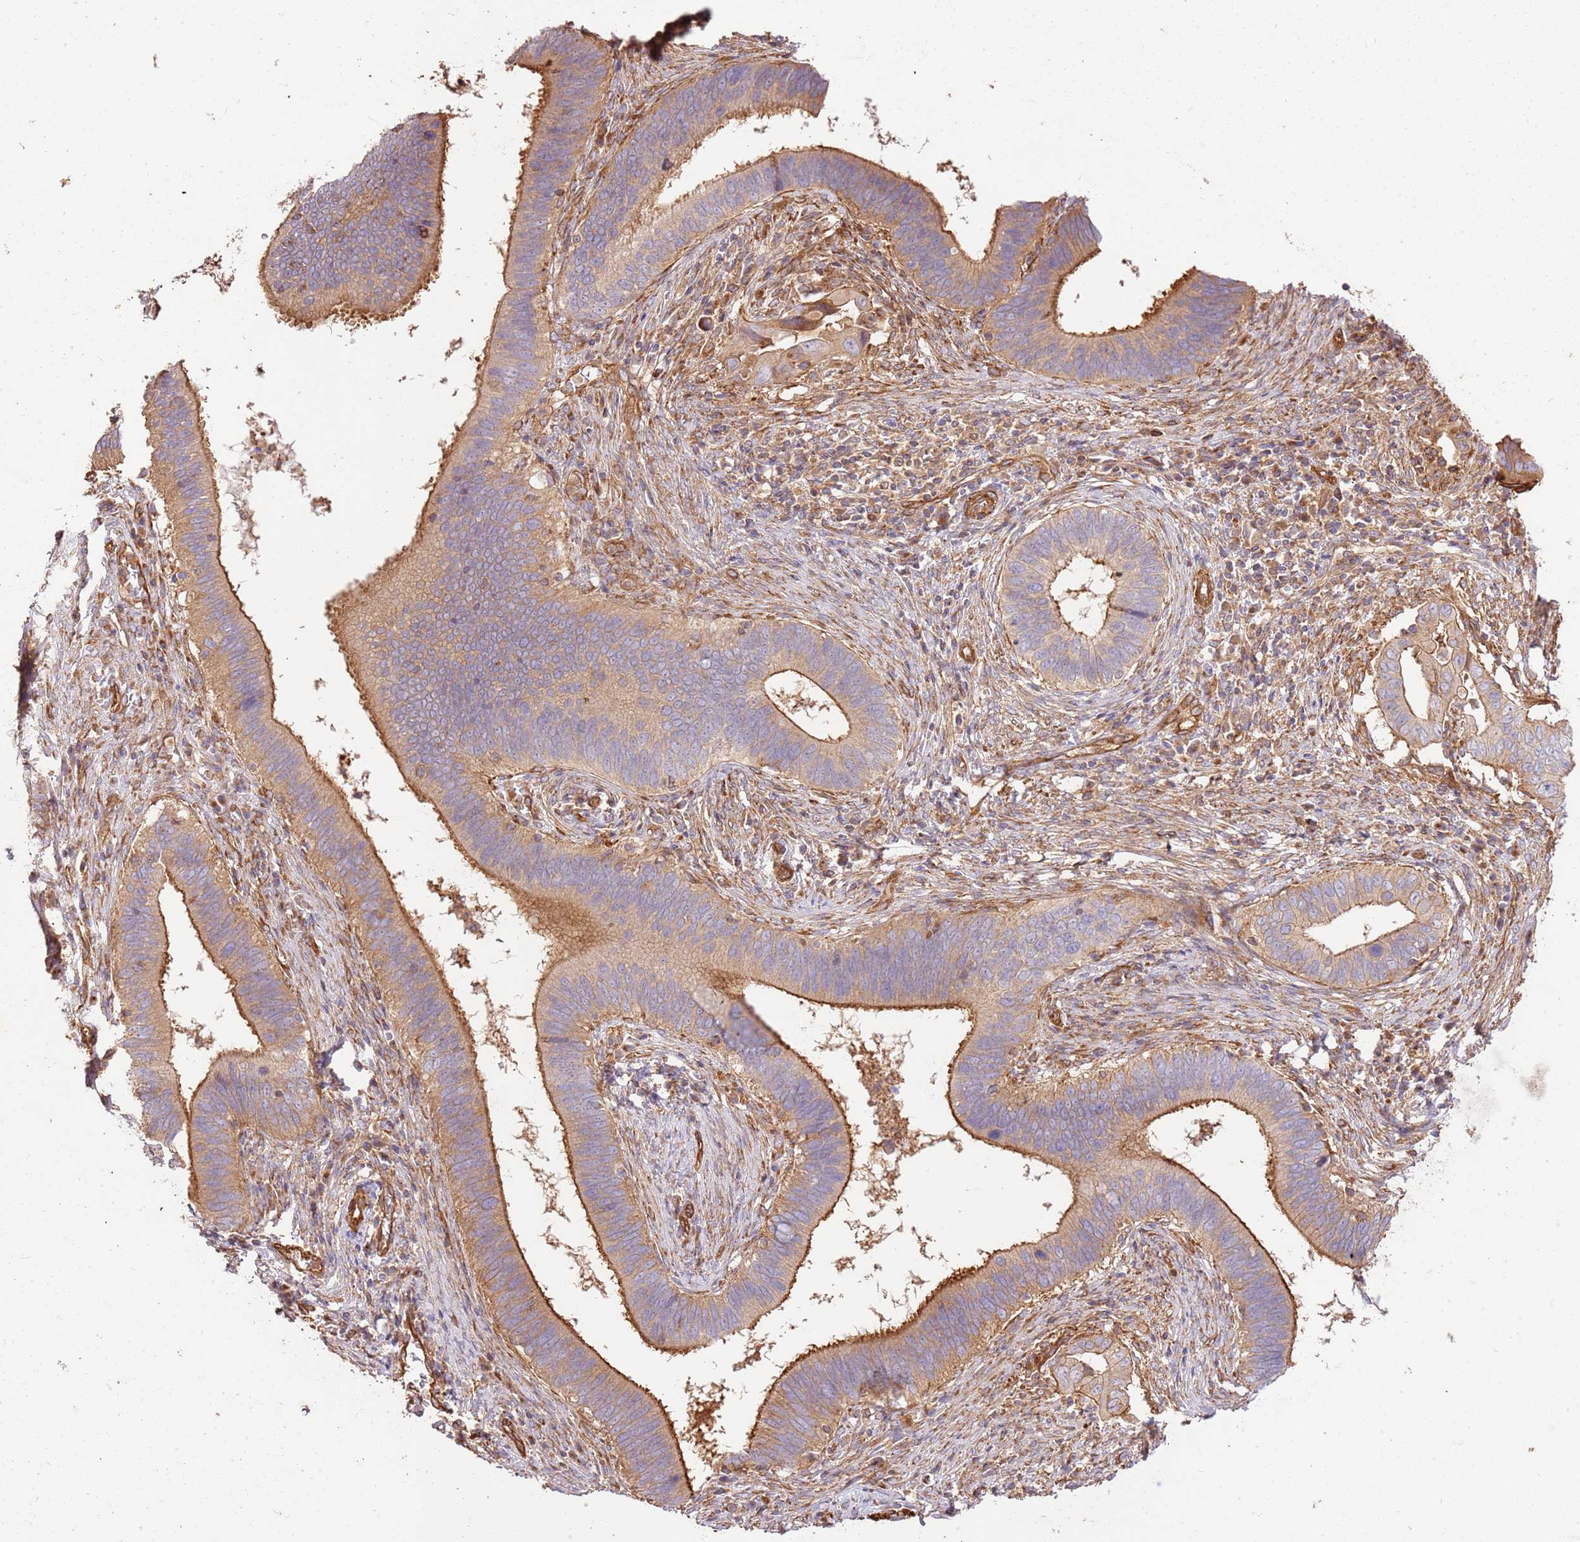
{"staining": {"intensity": "moderate", "quantity": ">75%", "location": "cytoplasmic/membranous"}, "tissue": "cervical cancer", "cell_type": "Tumor cells", "image_type": "cancer", "snomed": [{"axis": "morphology", "description": "Adenocarcinoma, NOS"}, {"axis": "topography", "description": "Cervix"}], "caption": "A brown stain highlights moderate cytoplasmic/membranous staining of a protein in human cervical adenocarcinoma tumor cells.", "gene": "ZBTB39", "patient": {"sex": "female", "age": 42}}